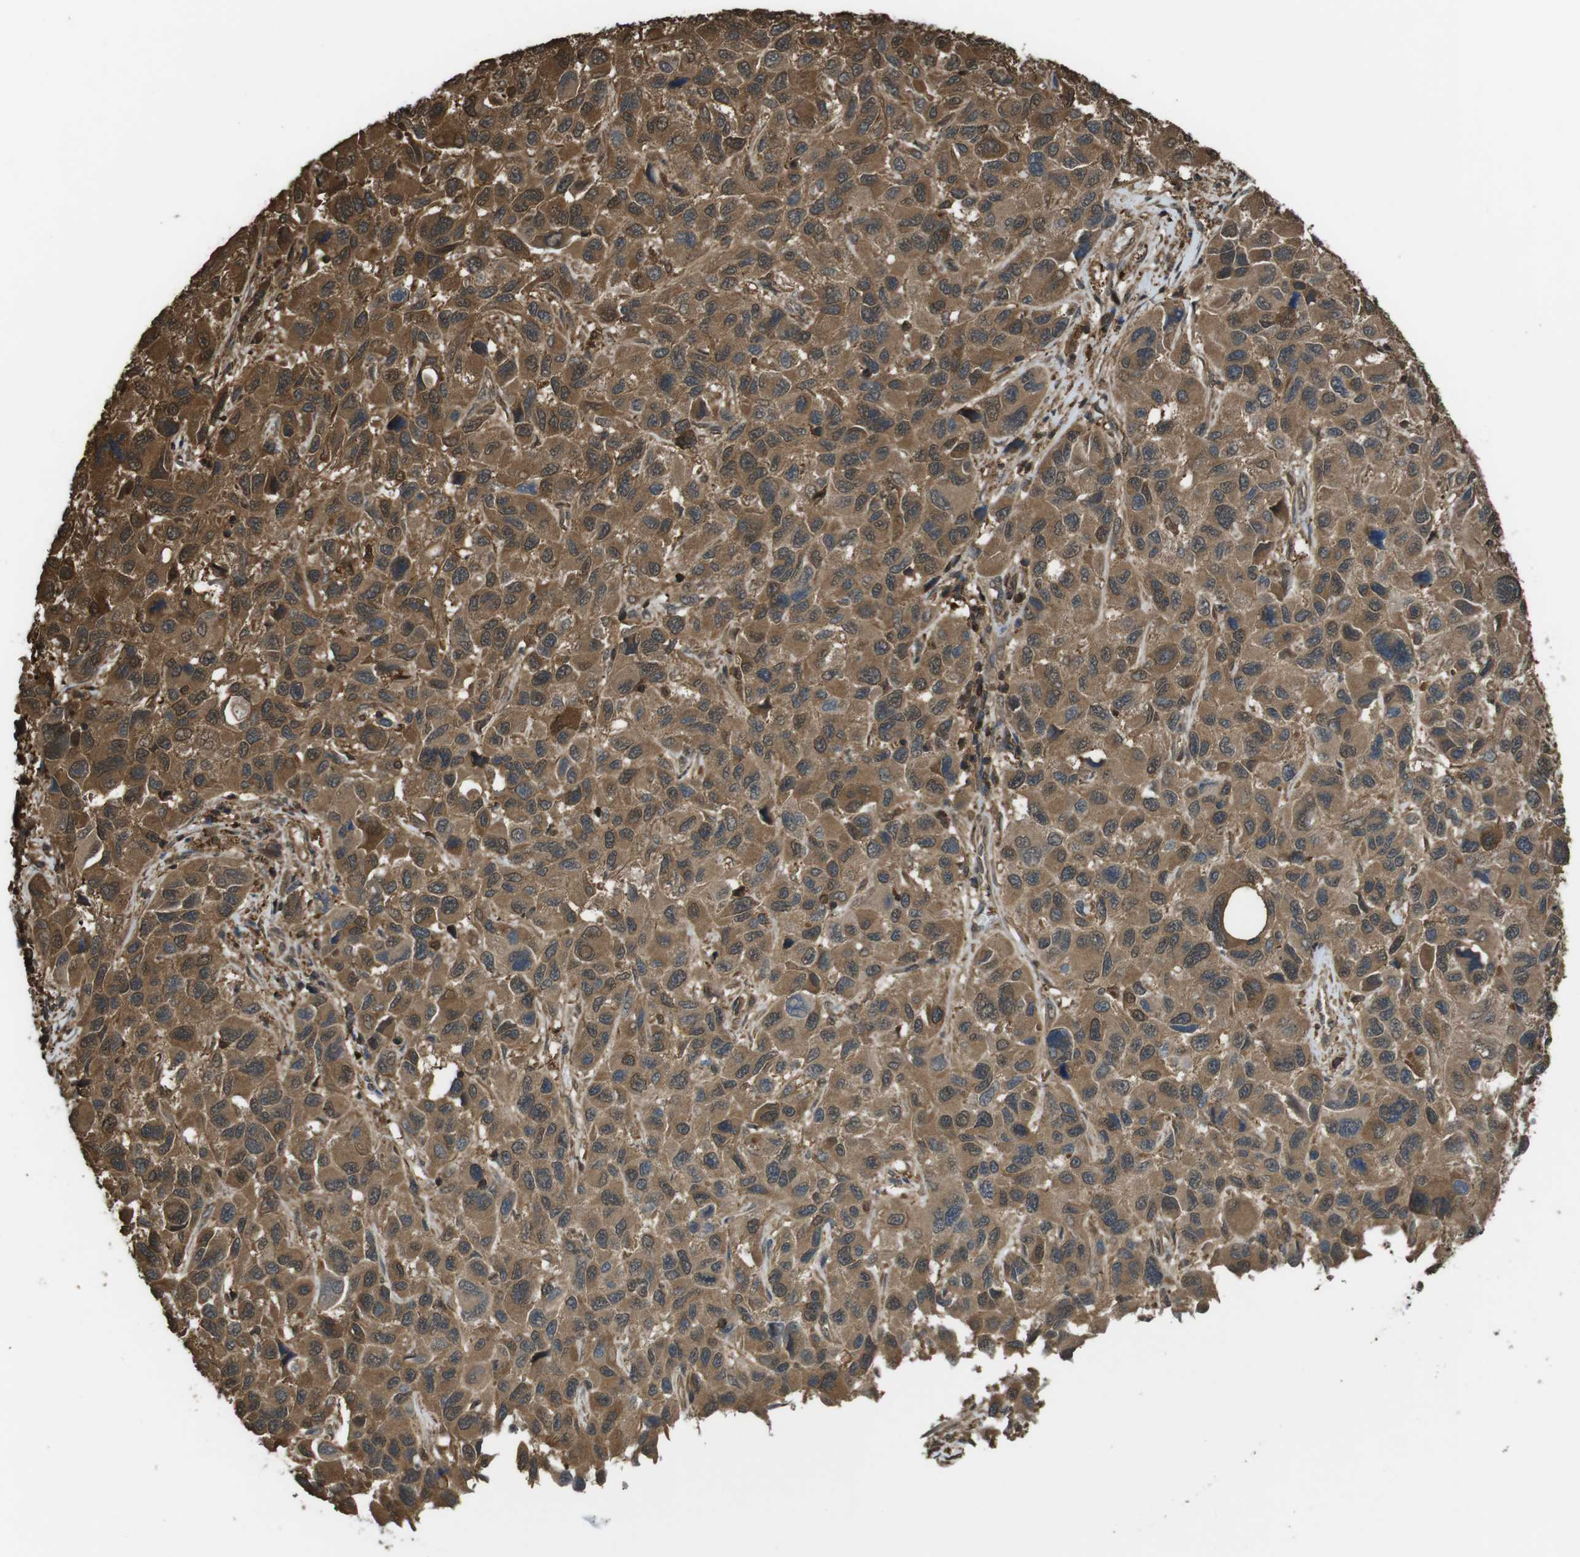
{"staining": {"intensity": "moderate", "quantity": ">75%", "location": "cytoplasmic/membranous,nuclear"}, "tissue": "melanoma", "cell_type": "Tumor cells", "image_type": "cancer", "snomed": [{"axis": "morphology", "description": "Malignant melanoma, NOS"}, {"axis": "topography", "description": "Skin"}], "caption": "There is medium levels of moderate cytoplasmic/membranous and nuclear positivity in tumor cells of melanoma, as demonstrated by immunohistochemical staining (brown color).", "gene": "ARHGDIA", "patient": {"sex": "male", "age": 53}}